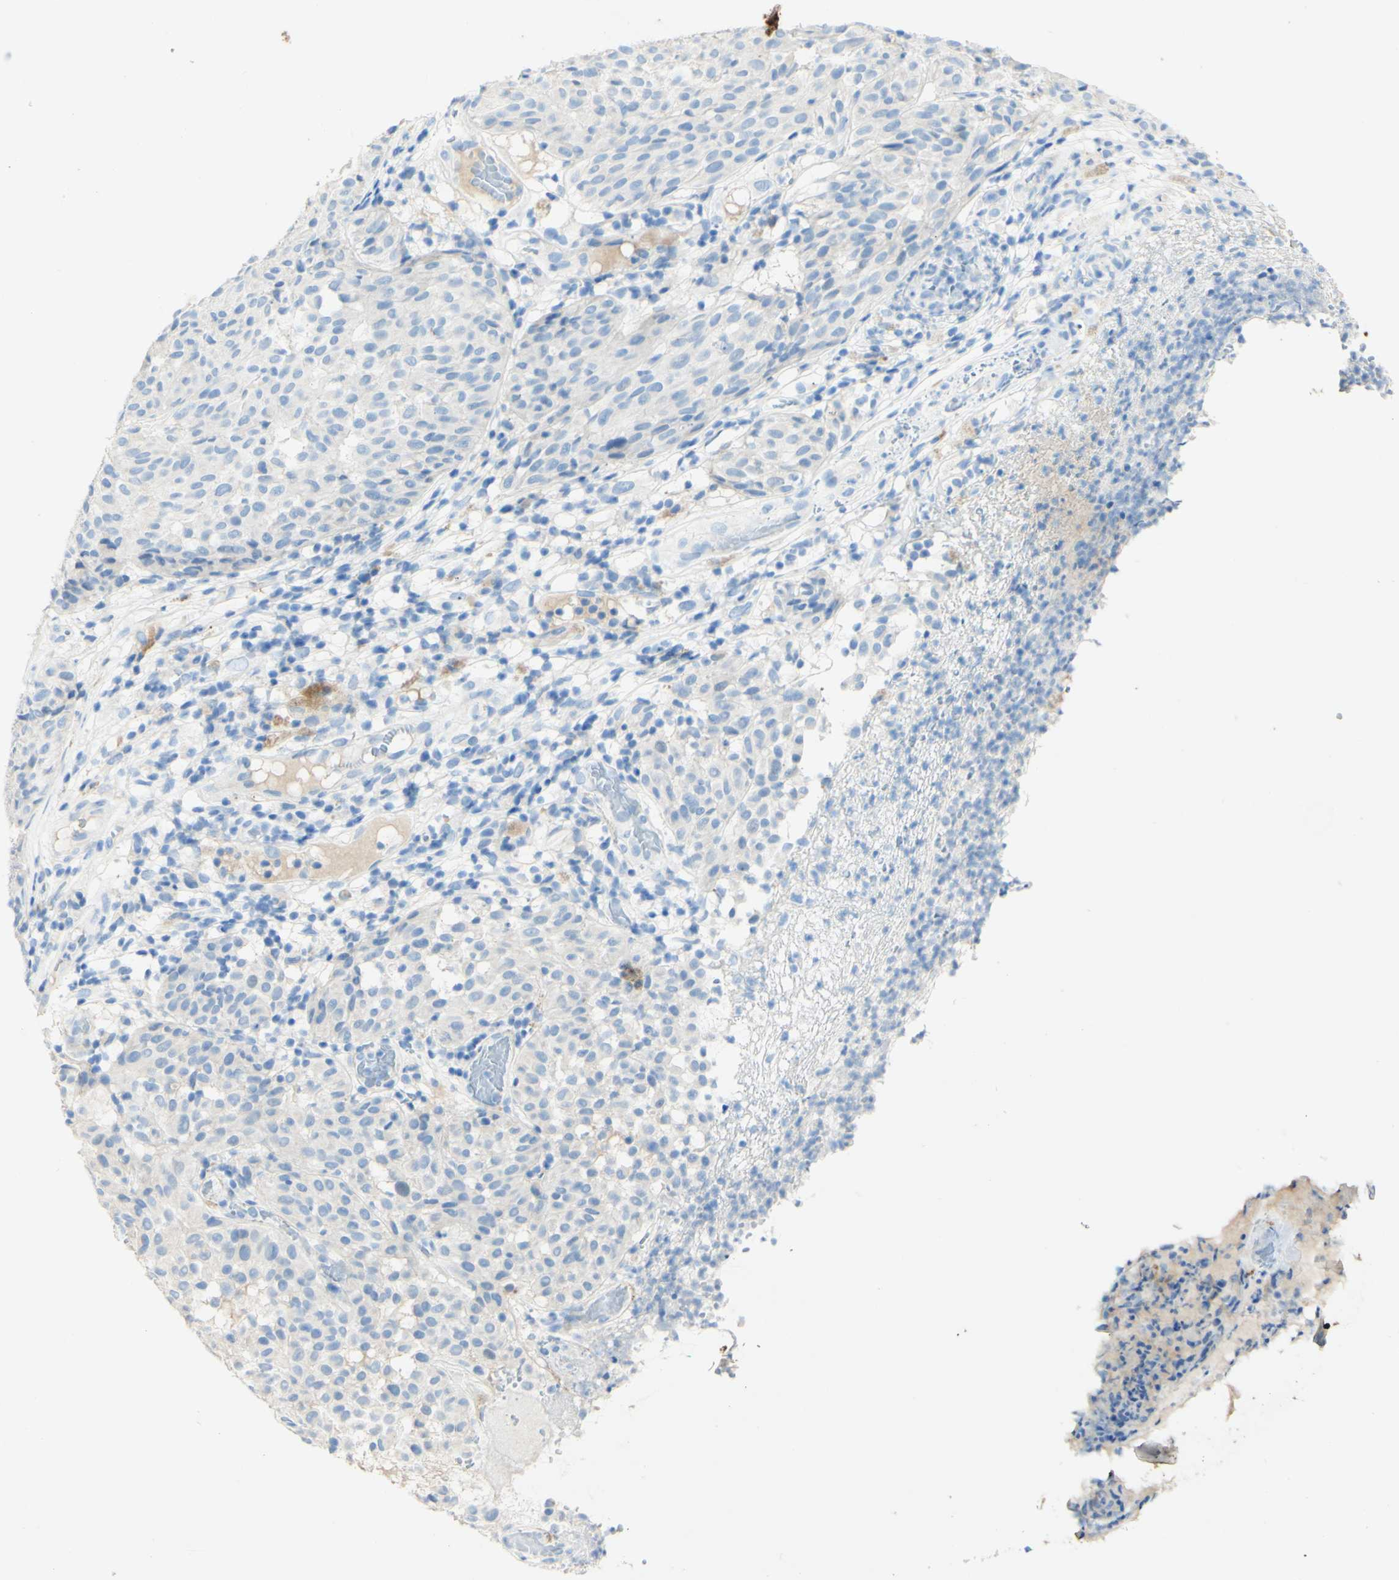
{"staining": {"intensity": "negative", "quantity": "none", "location": "none"}, "tissue": "melanoma", "cell_type": "Tumor cells", "image_type": "cancer", "snomed": [{"axis": "morphology", "description": "Malignant melanoma, NOS"}, {"axis": "topography", "description": "Skin"}], "caption": "This is a histopathology image of IHC staining of malignant melanoma, which shows no positivity in tumor cells.", "gene": "PIGR", "patient": {"sex": "female", "age": 46}}